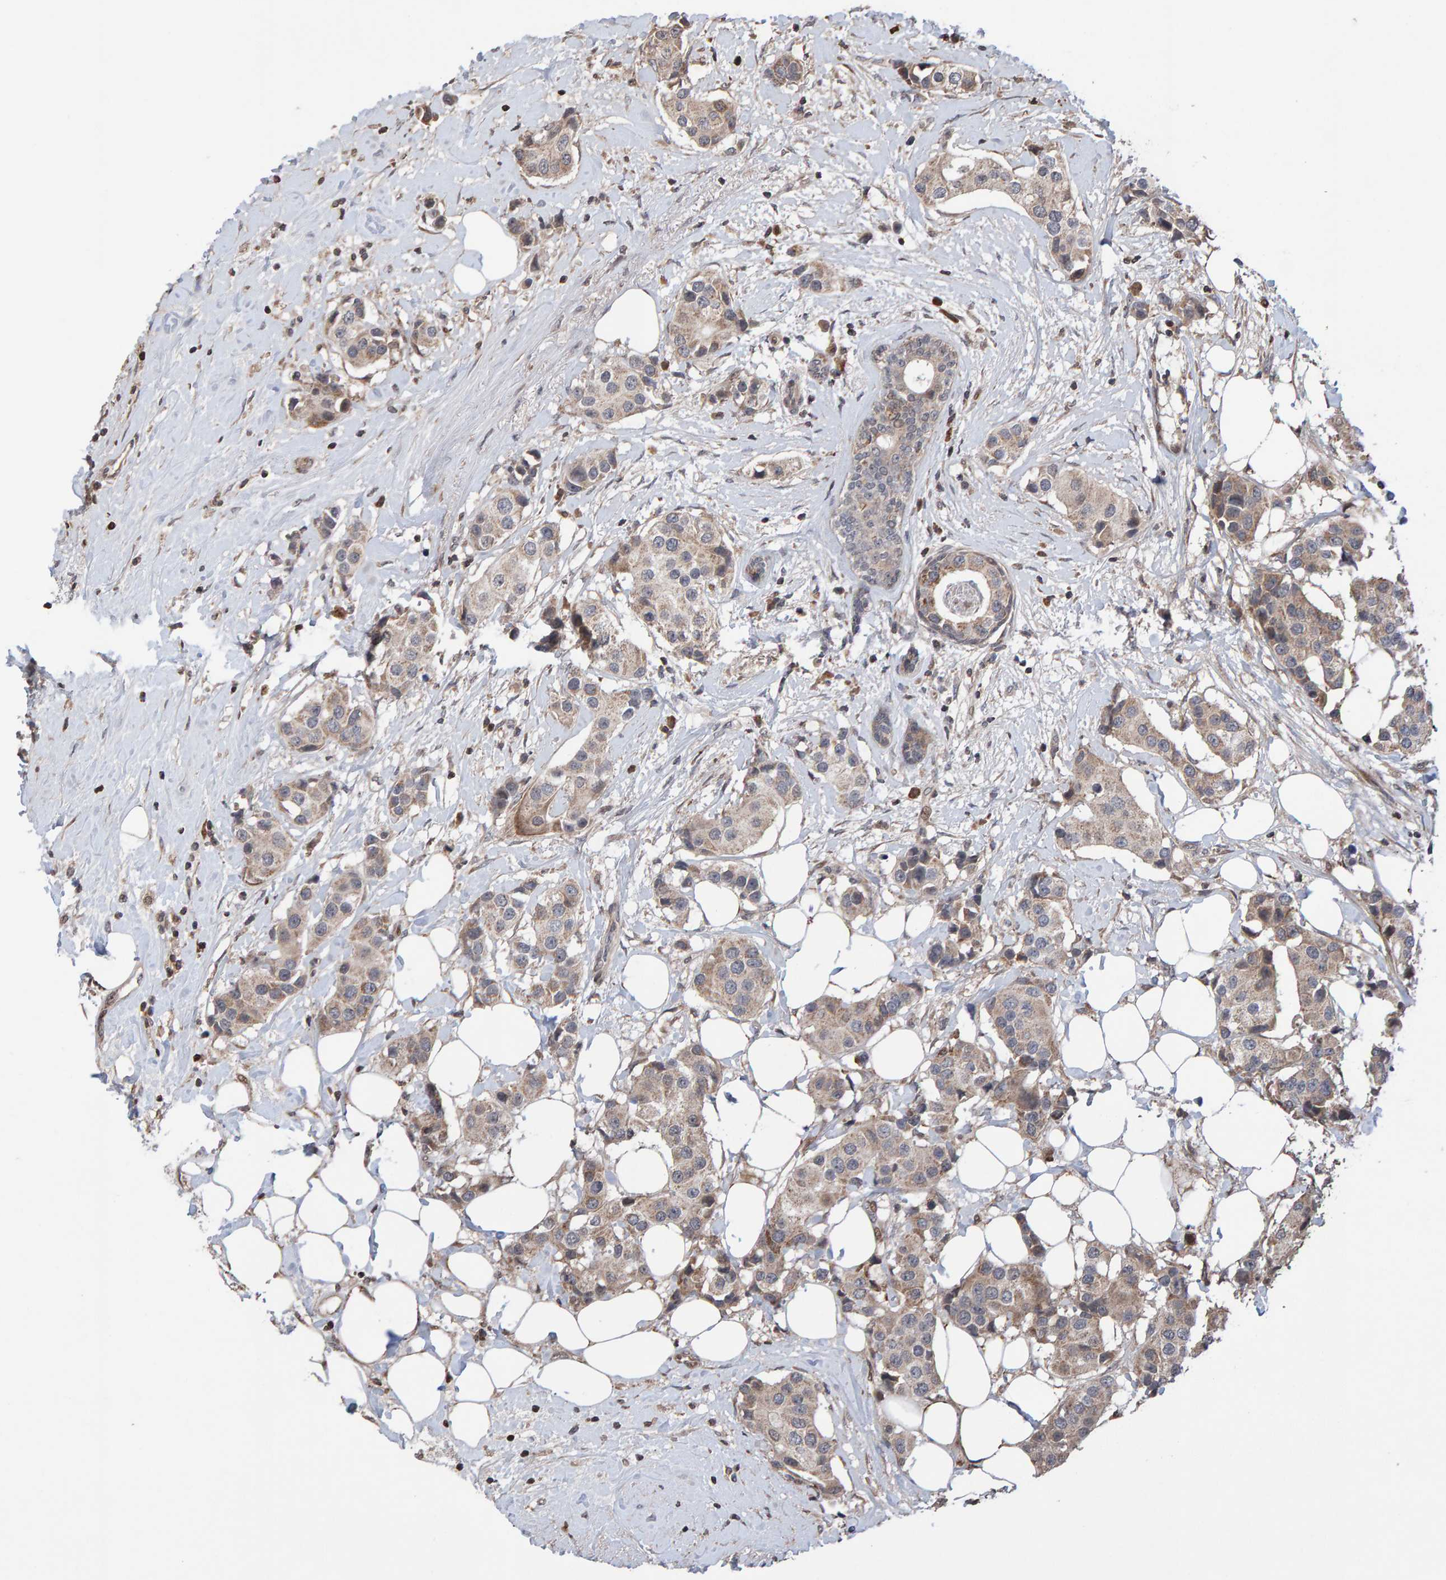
{"staining": {"intensity": "weak", "quantity": ">75%", "location": "cytoplasmic/membranous"}, "tissue": "breast cancer", "cell_type": "Tumor cells", "image_type": "cancer", "snomed": [{"axis": "morphology", "description": "Normal tissue, NOS"}, {"axis": "morphology", "description": "Duct carcinoma"}, {"axis": "topography", "description": "Breast"}], "caption": "Breast cancer (intraductal carcinoma) tissue reveals weak cytoplasmic/membranous staining in about >75% of tumor cells, visualized by immunohistochemistry.", "gene": "PECR", "patient": {"sex": "female", "age": 39}}